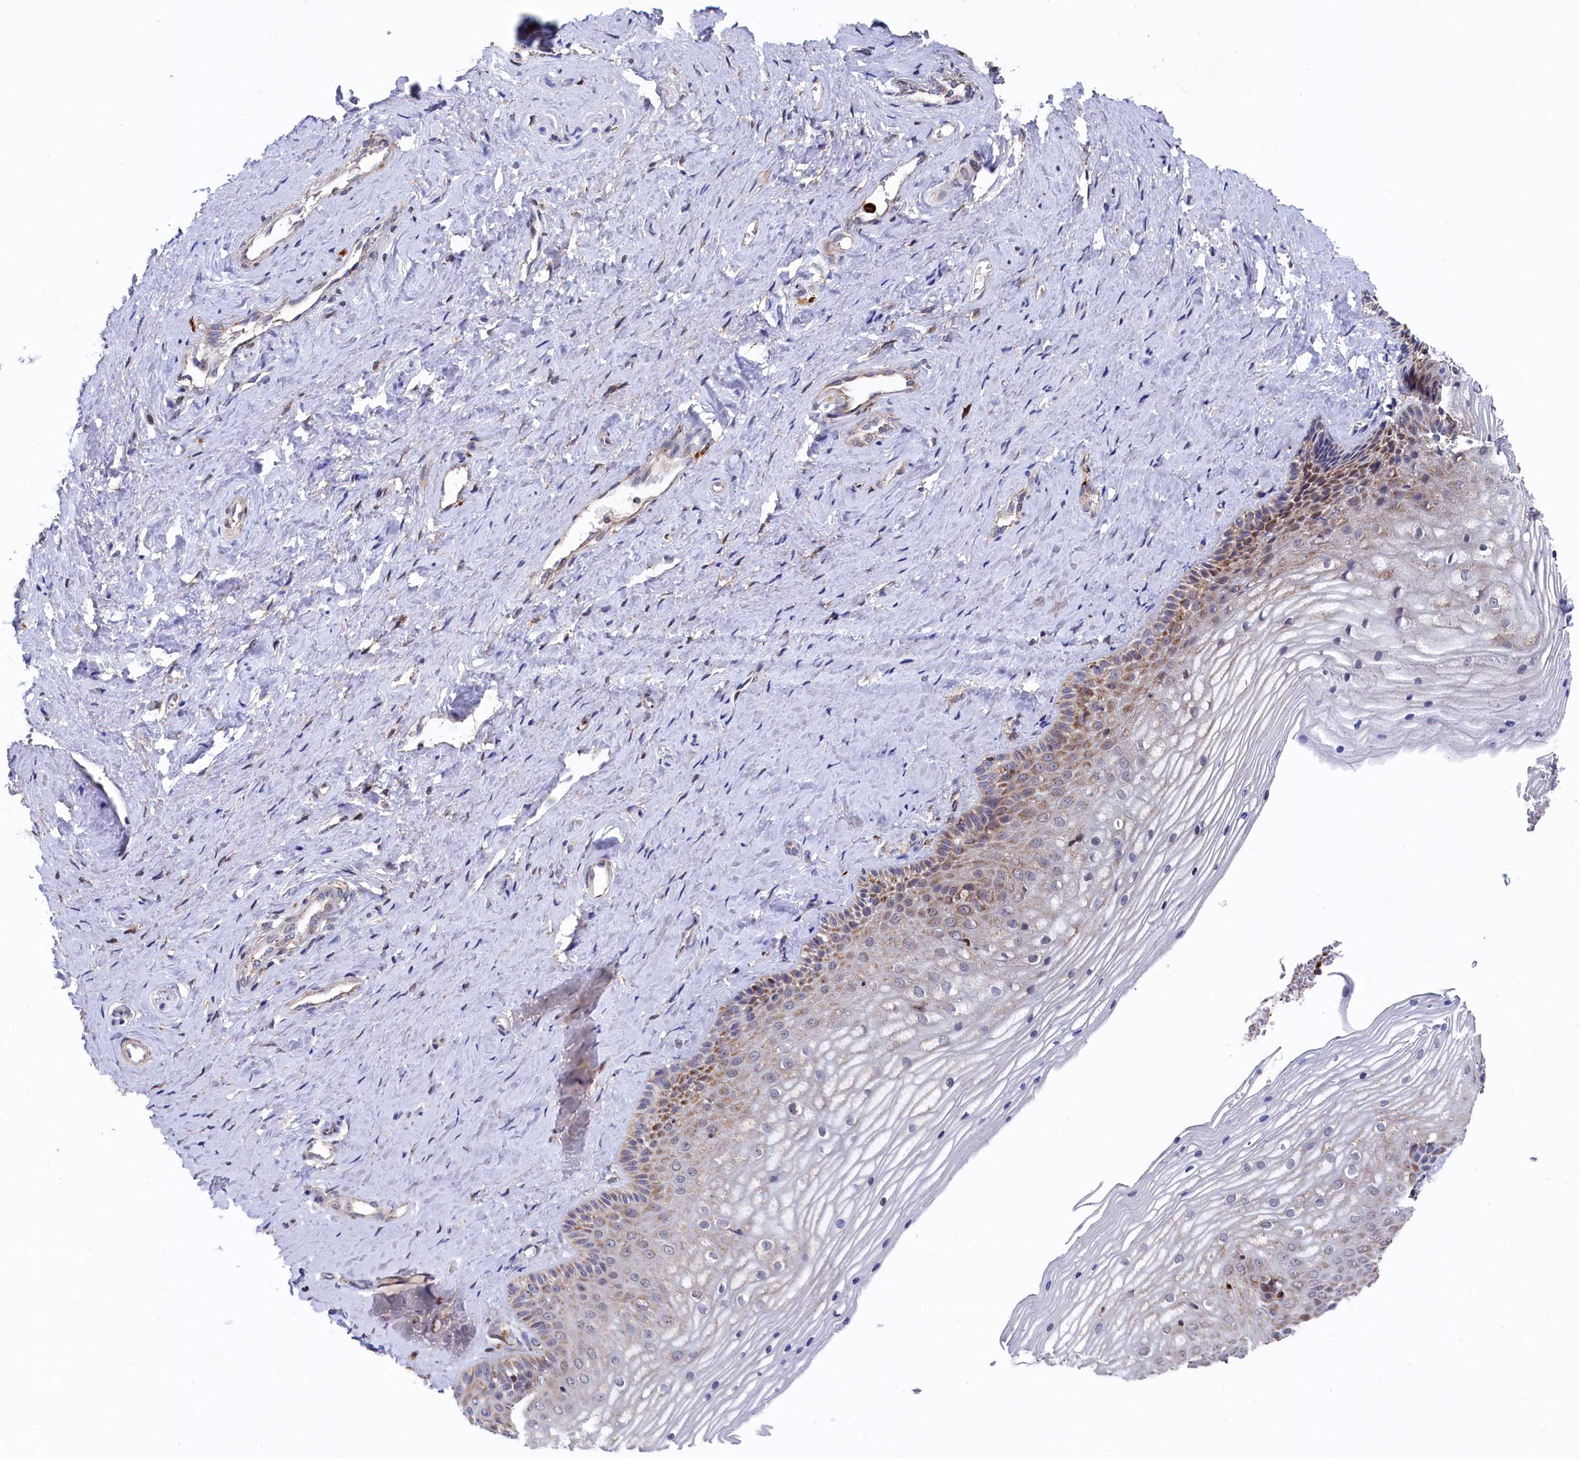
{"staining": {"intensity": "moderate", "quantity": "<25%", "location": "cytoplasmic/membranous"}, "tissue": "vagina", "cell_type": "Squamous epithelial cells", "image_type": "normal", "snomed": [{"axis": "morphology", "description": "Normal tissue, NOS"}, {"axis": "topography", "description": "Vagina"}, {"axis": "topography", "description": "Cervix"}], "caption": "The image shows immunohistochemical staining of normal vagina. There is moderate cytoplasmic/membranous positivity is present in about <25% of squamous epithelial cells.", "gene": "CHCHD1", "patient": {"sex": "female", "age": 40}}